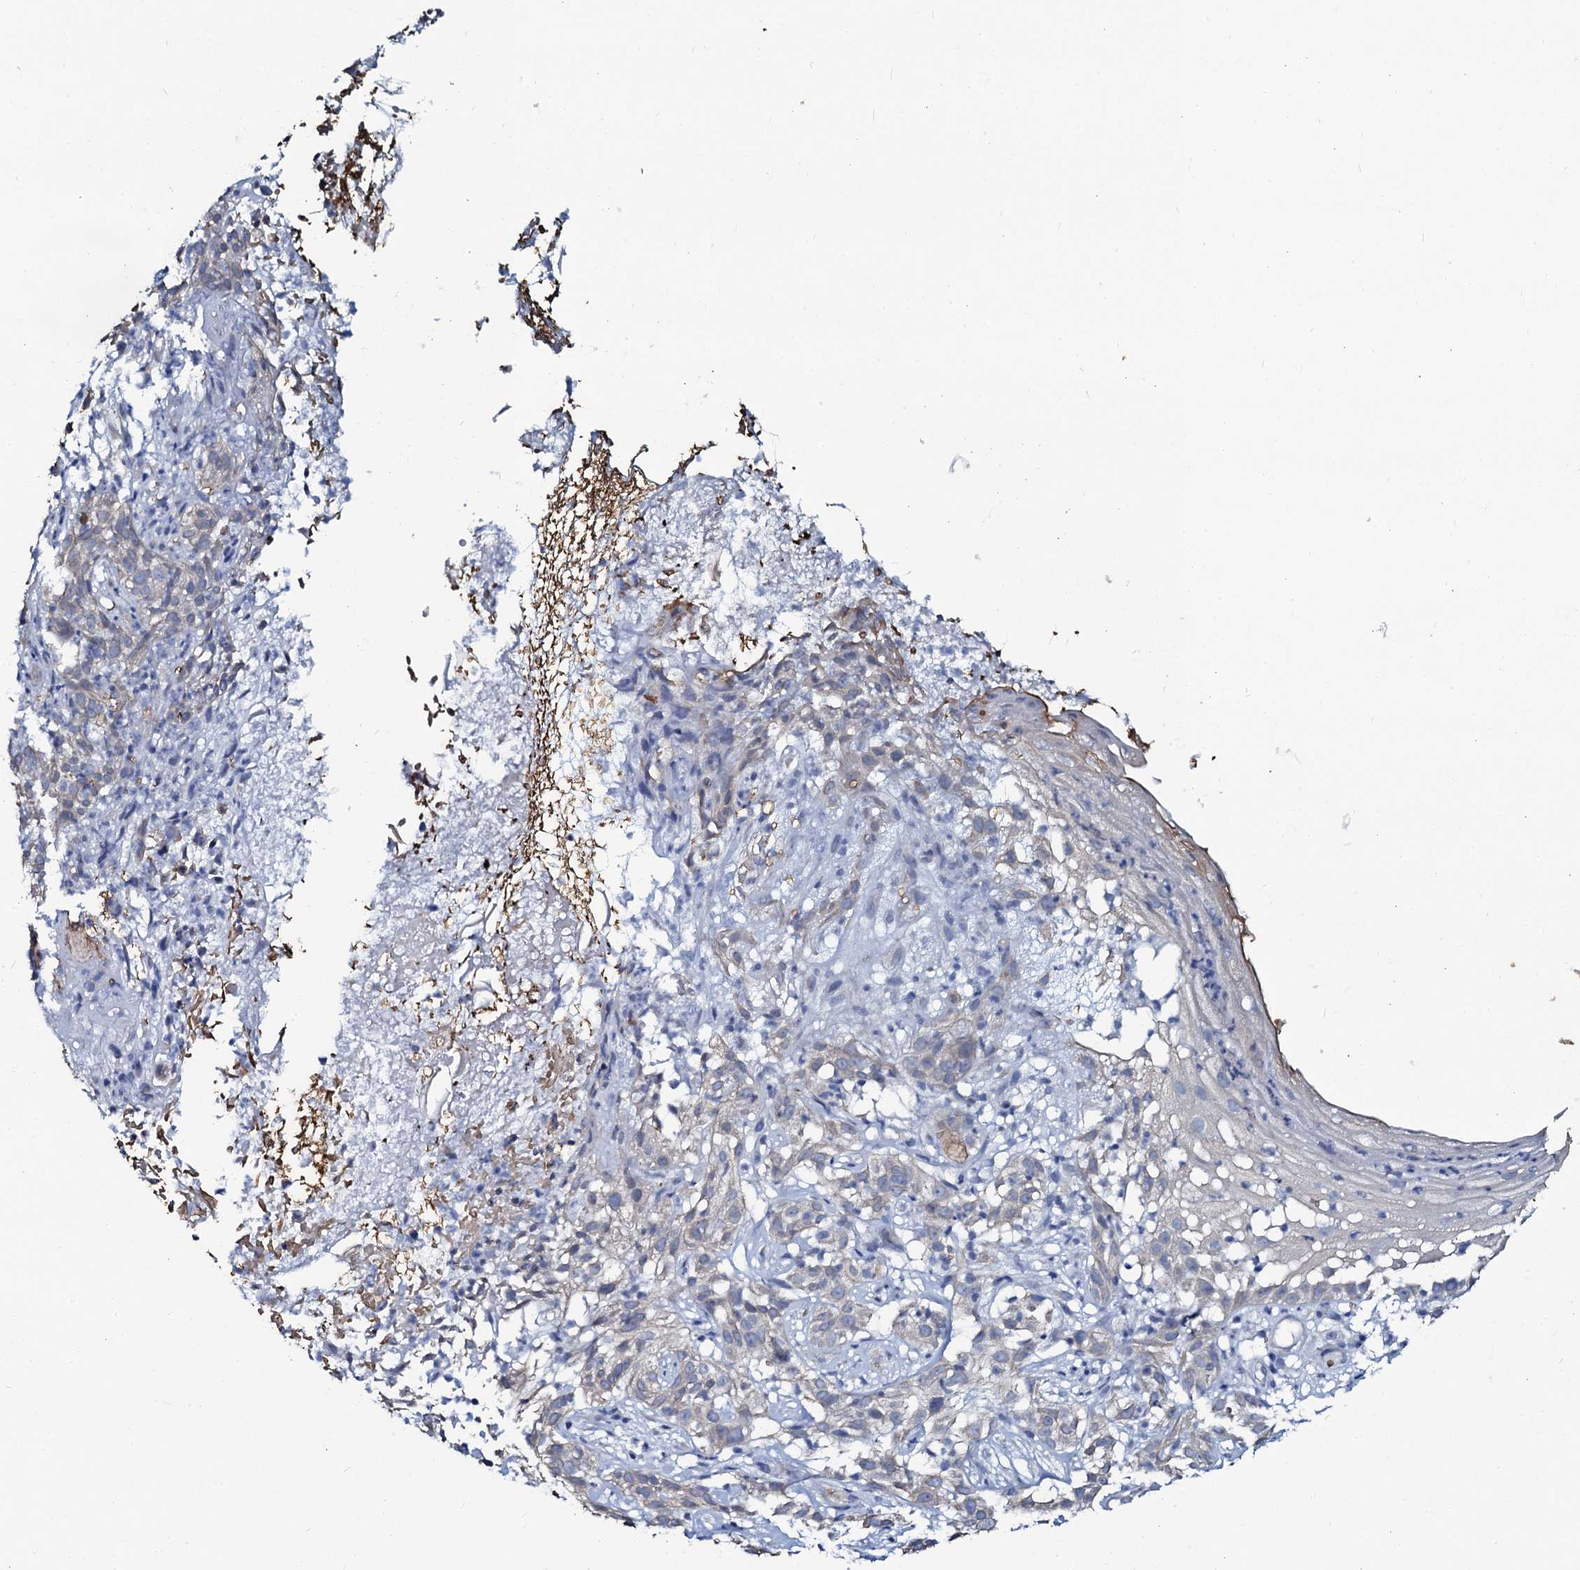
{"staining": {"intensity": "negative", "quantity": "none", "location": "none"}, "tissue": "skin cancer", "cell_type": "Tumor cells", "image_type": "cancer", "snomed": [{"axis": "morphology", "description": "Basal cell carcinoma"}, {"axis": "topography", "description": "Skin"}], "caption": "Tumor cells are negative for brown protein staining in skin cancer (basal cell carcinoma).", "gene": "C10orf88", "patient": {"sex": "male", "age": 85}}